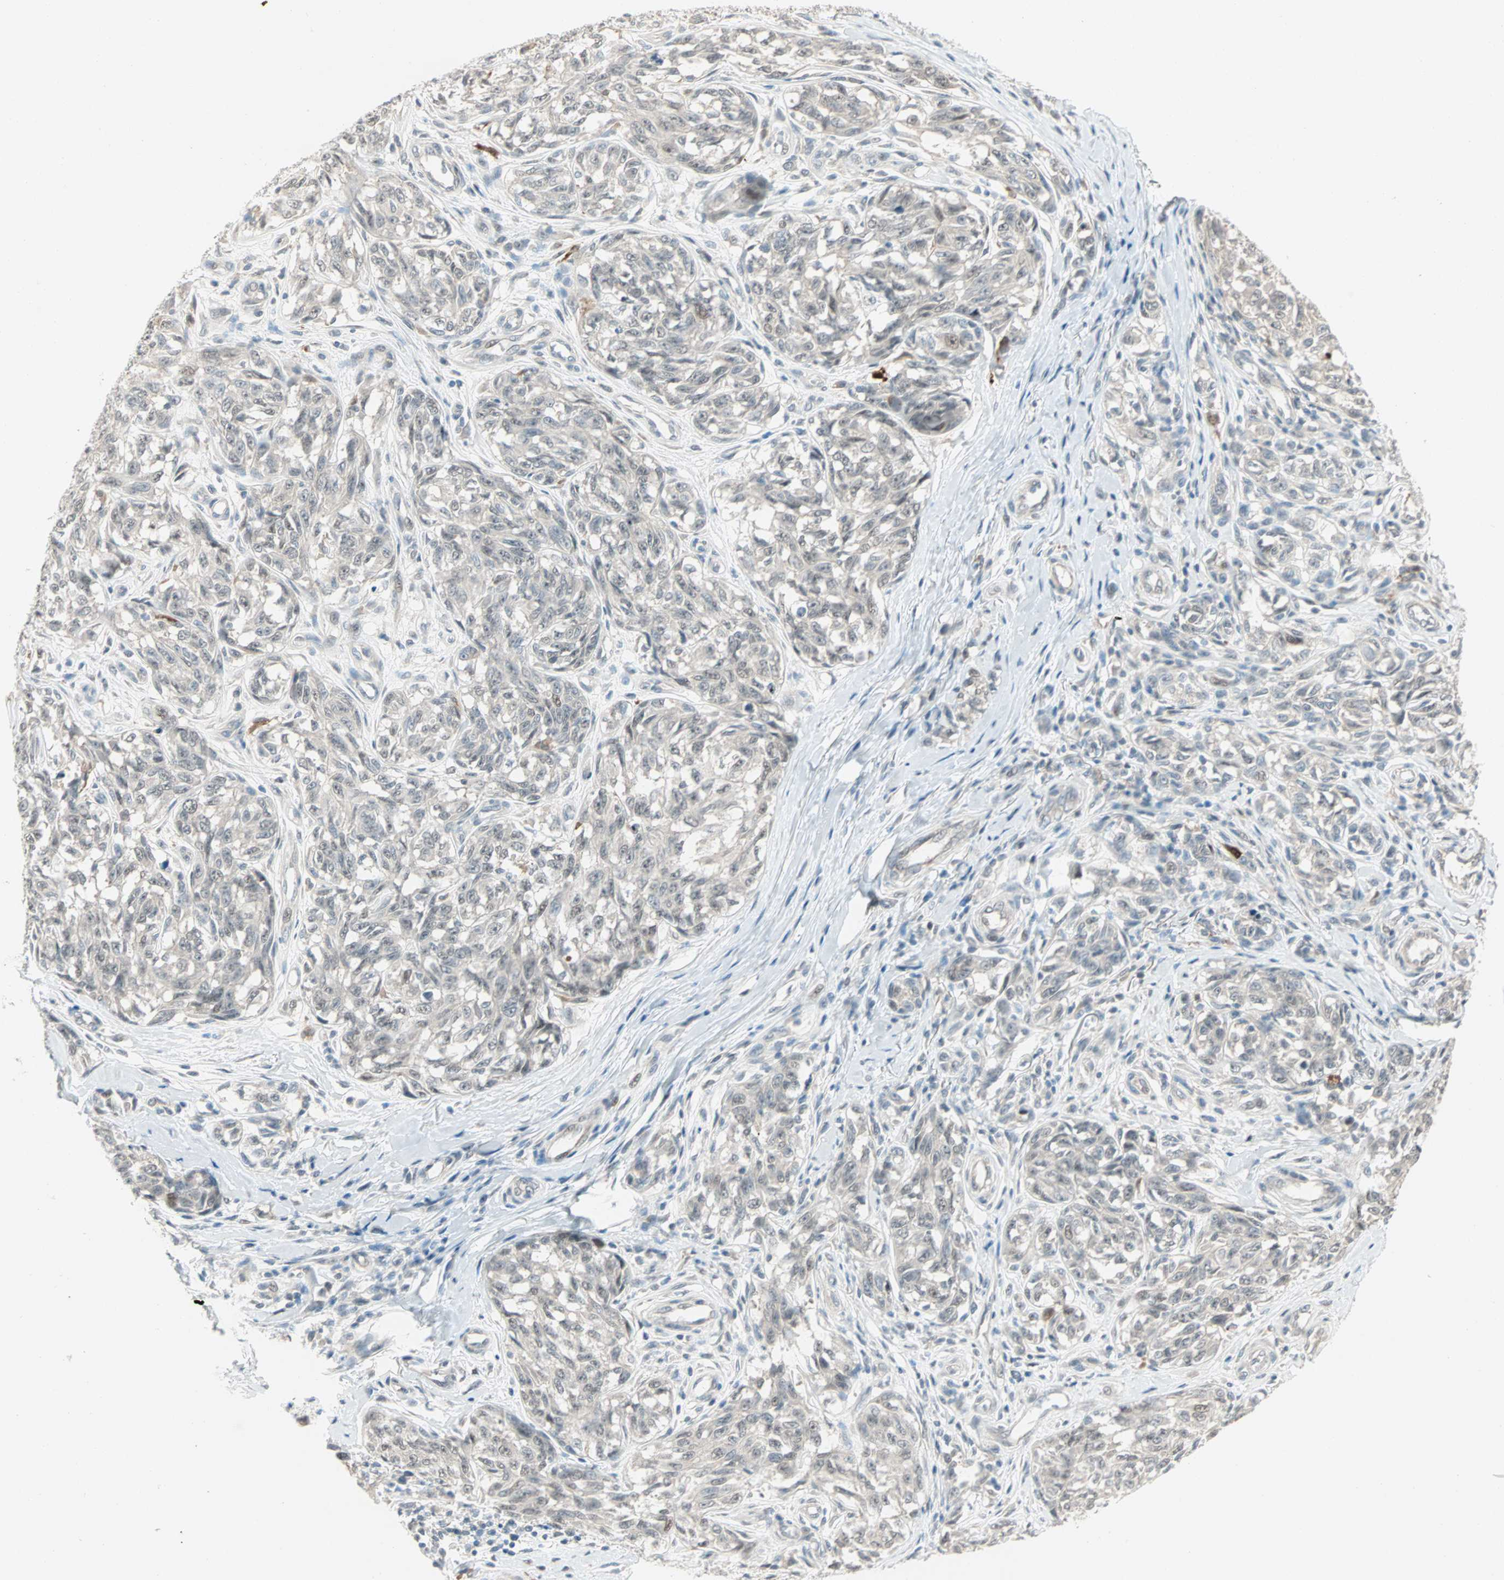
{"staining": {"intensity": "weak", "quantity": "<25%", "location": "cytoplasmic/membranous"}, "tissue": "melanoma", "cell_type": "Tumor cells", "image_type": "cancer", "snomed": [{"axis": "morphology", "description": "Malignant melanoma, NOS"}, {"axis": "topography", "description": "Skin"}], "caption": "Immunohistochemical staining of human melanoma displays no significant staining in tumor cells.", "gene": "RTL6", "patient": {"sex": "female", "age": 64}}